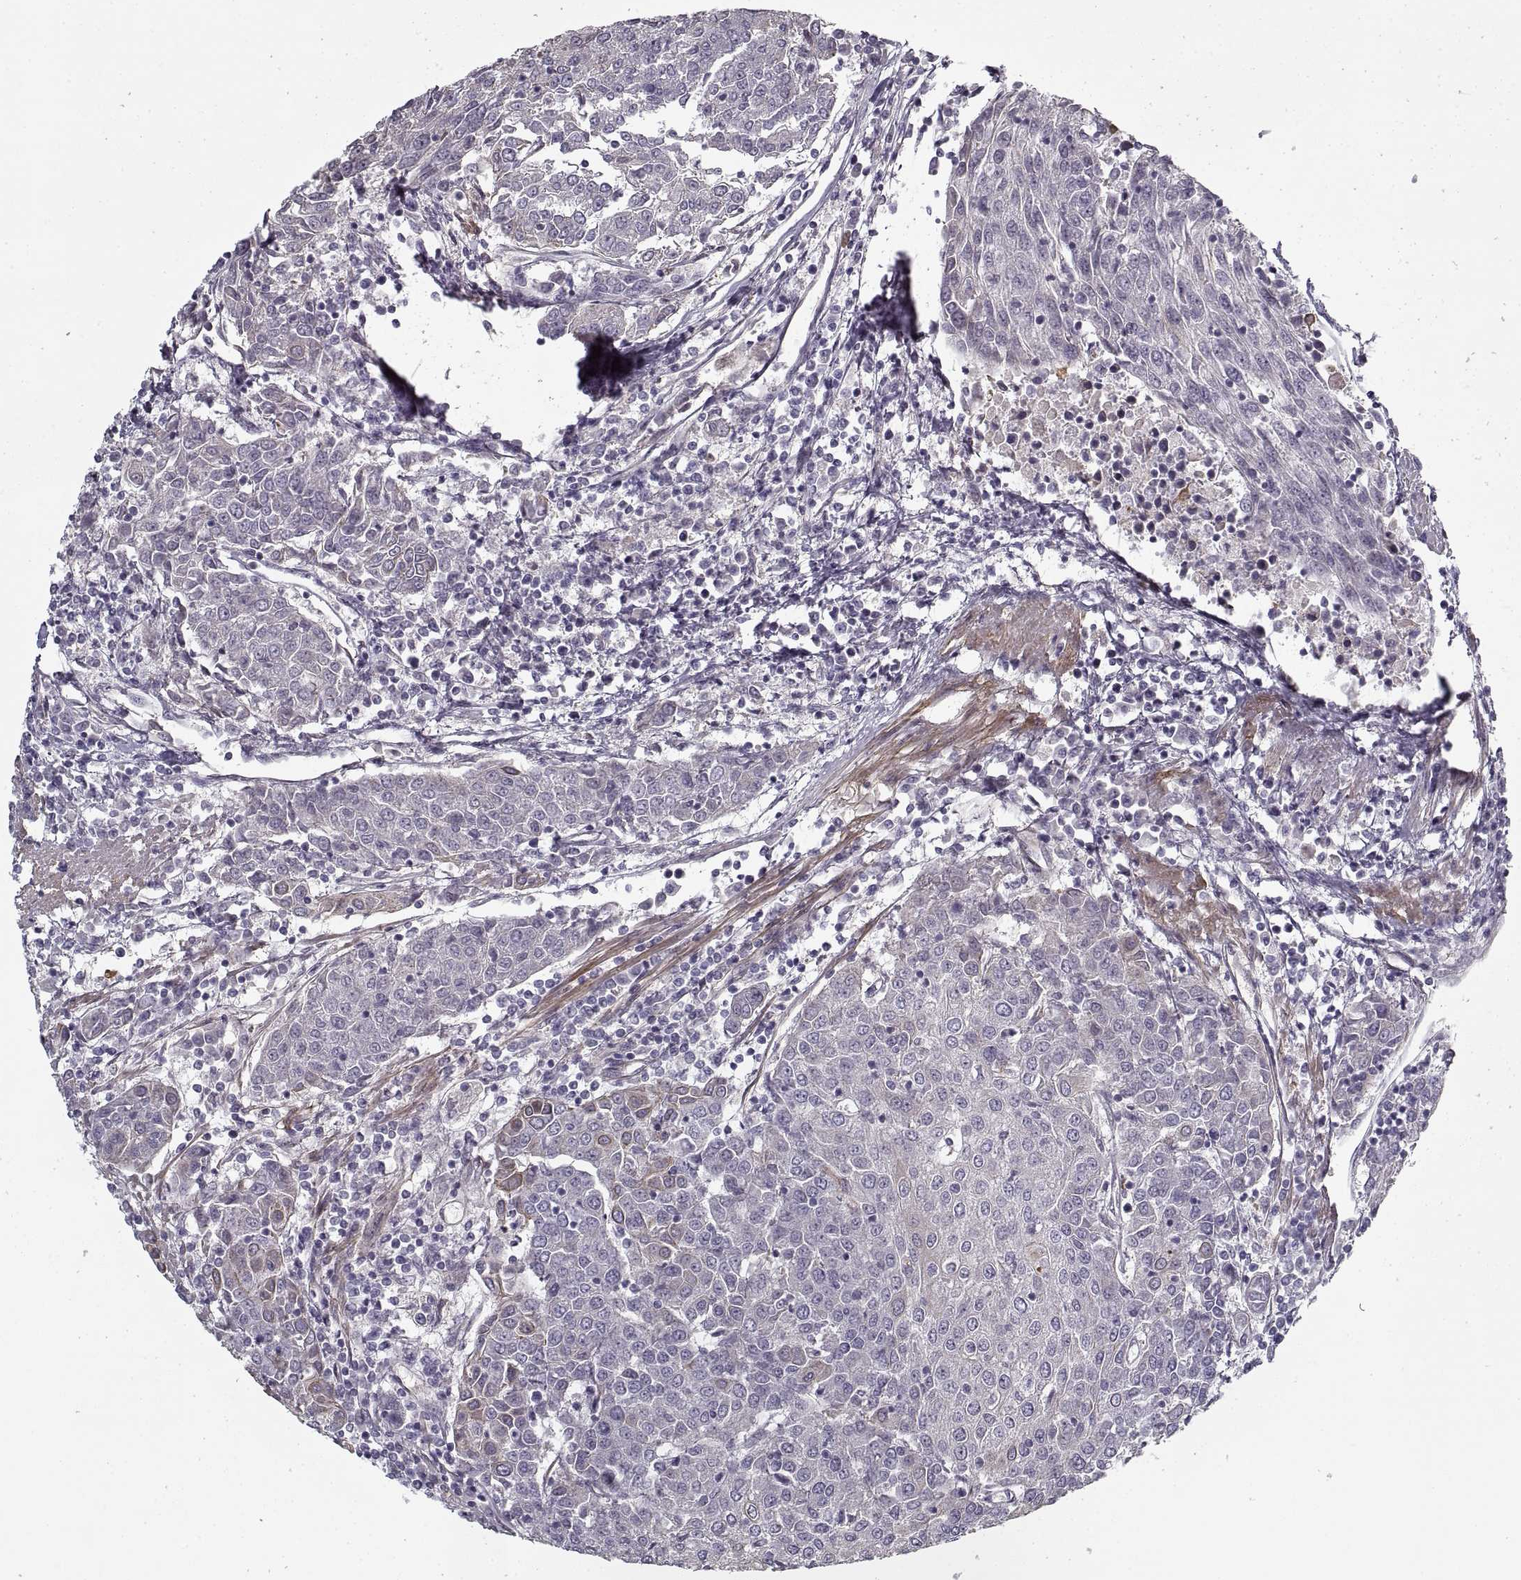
{"staining": {"intensity": "negative", "quantity": "none", "location": "none"}, "tissue": "urothelial cancer", "cell_type": "Tumor cells", "image_type": "cancer", "snomed": [{"axis": "morphology", "description": "Urothelial carcinoma, High grade"}, {"axis": "topography", "description": "Urinary bladder"}], "caption": "Protein analysis of urothelial cancer displays no significant positivity in tumor cells.", "gene": "LAMB2", "patient": {"sex": "female", "age": 85}}